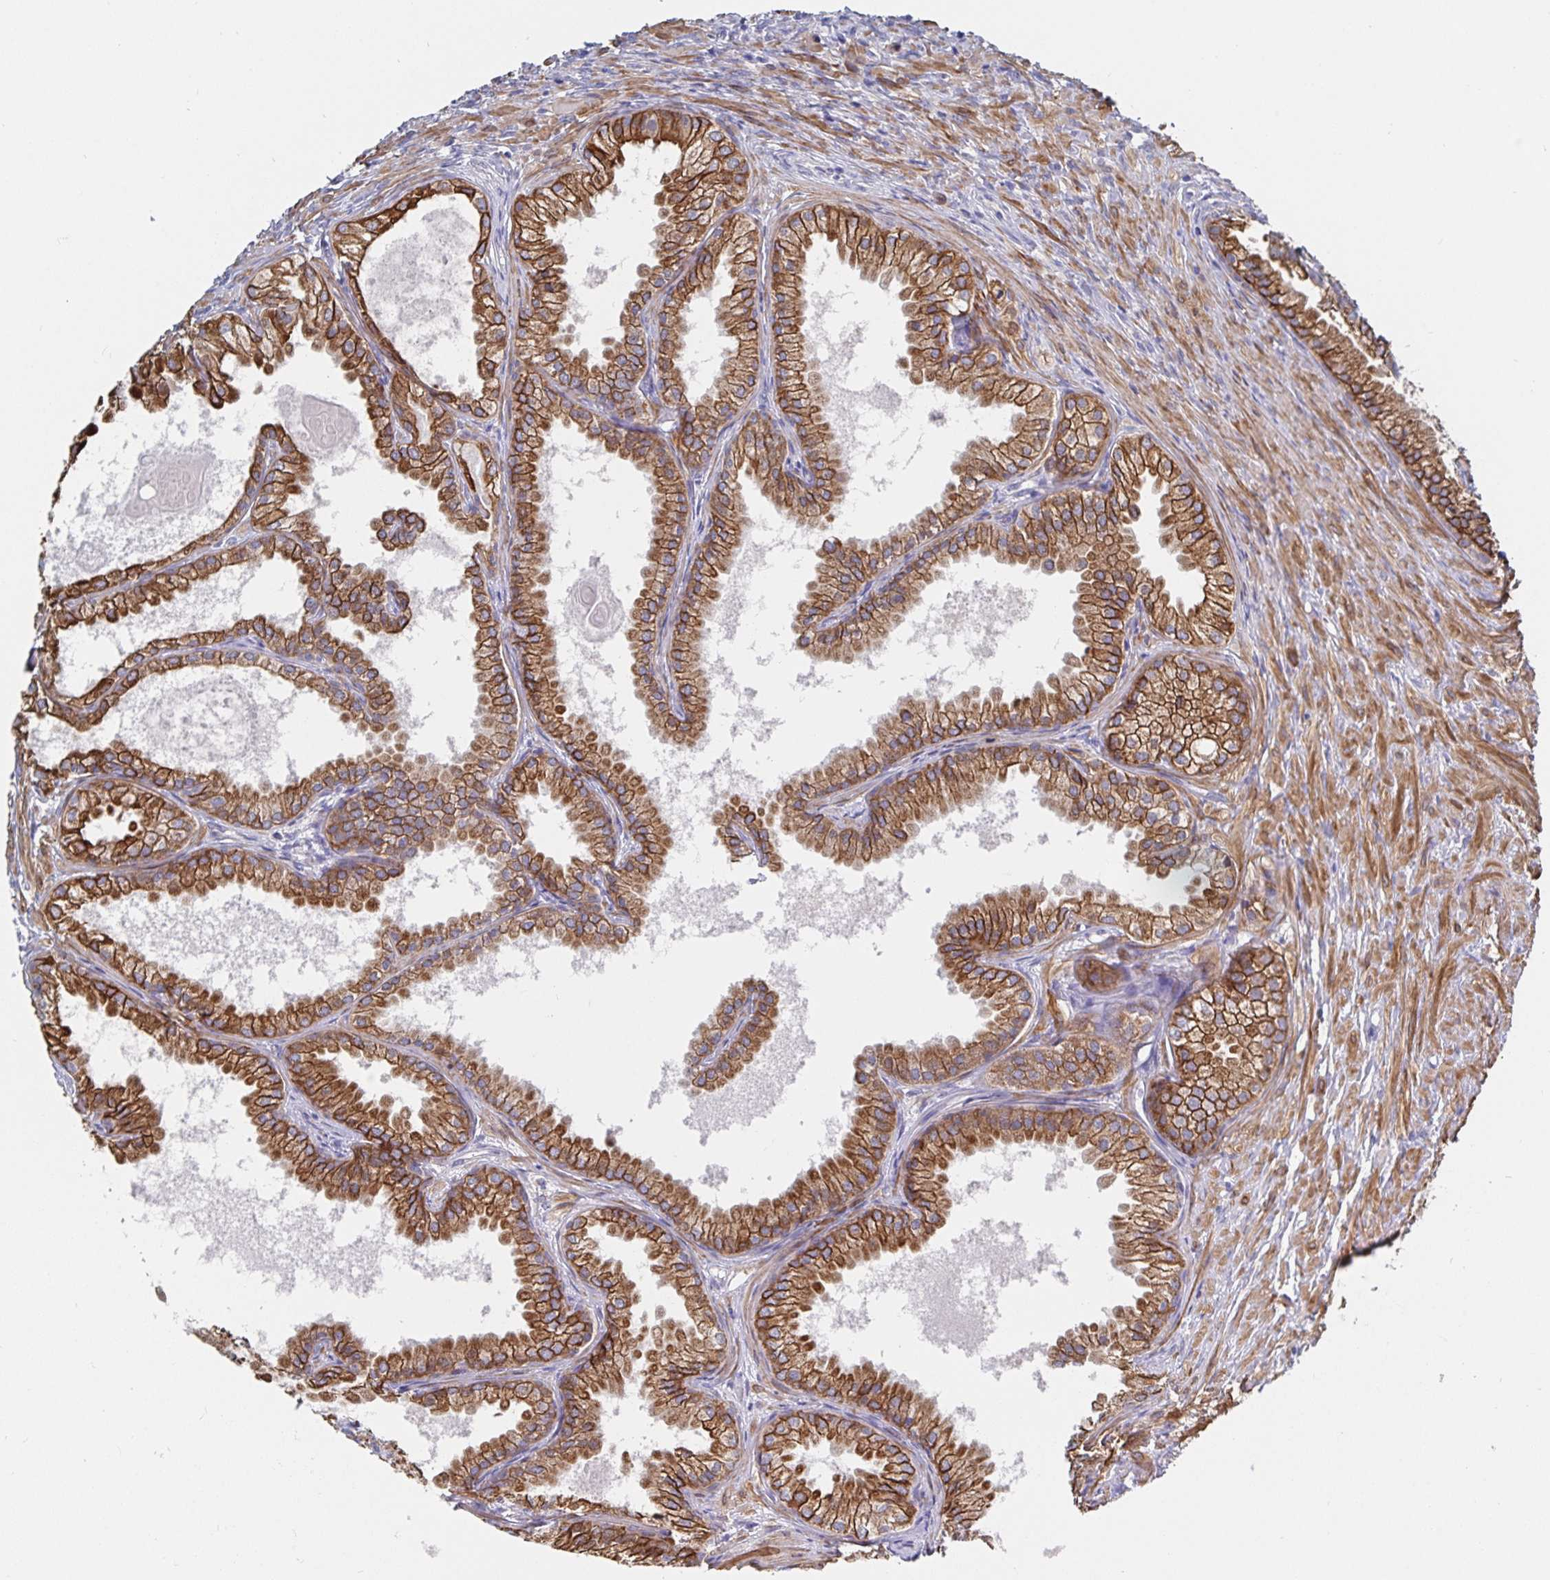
{"staining": {"intensity": "moderate", "quantity": "25%-75%", "location": "cytoplasmic/membranous"}, "tissue": "prostate cancer", "cell_type": "Tumor cells", "image_type": "cancer", "snomed": [{"axis": "morphology", "description": "Adenocarcinoma, High grade"}, {"axis": "topography", "description": "Prostate"}], "caption": "The immunohistochemical stain shows moderate cytoplasmic/membranous positivity in tumor cells of adenocarcinoma (high-grade) (prostate) tissue. (Brightfield microscopy of DAB IHC at high magnification).", "gene": "ZIK1", "patient": {"sex": "male", "age": 83}}